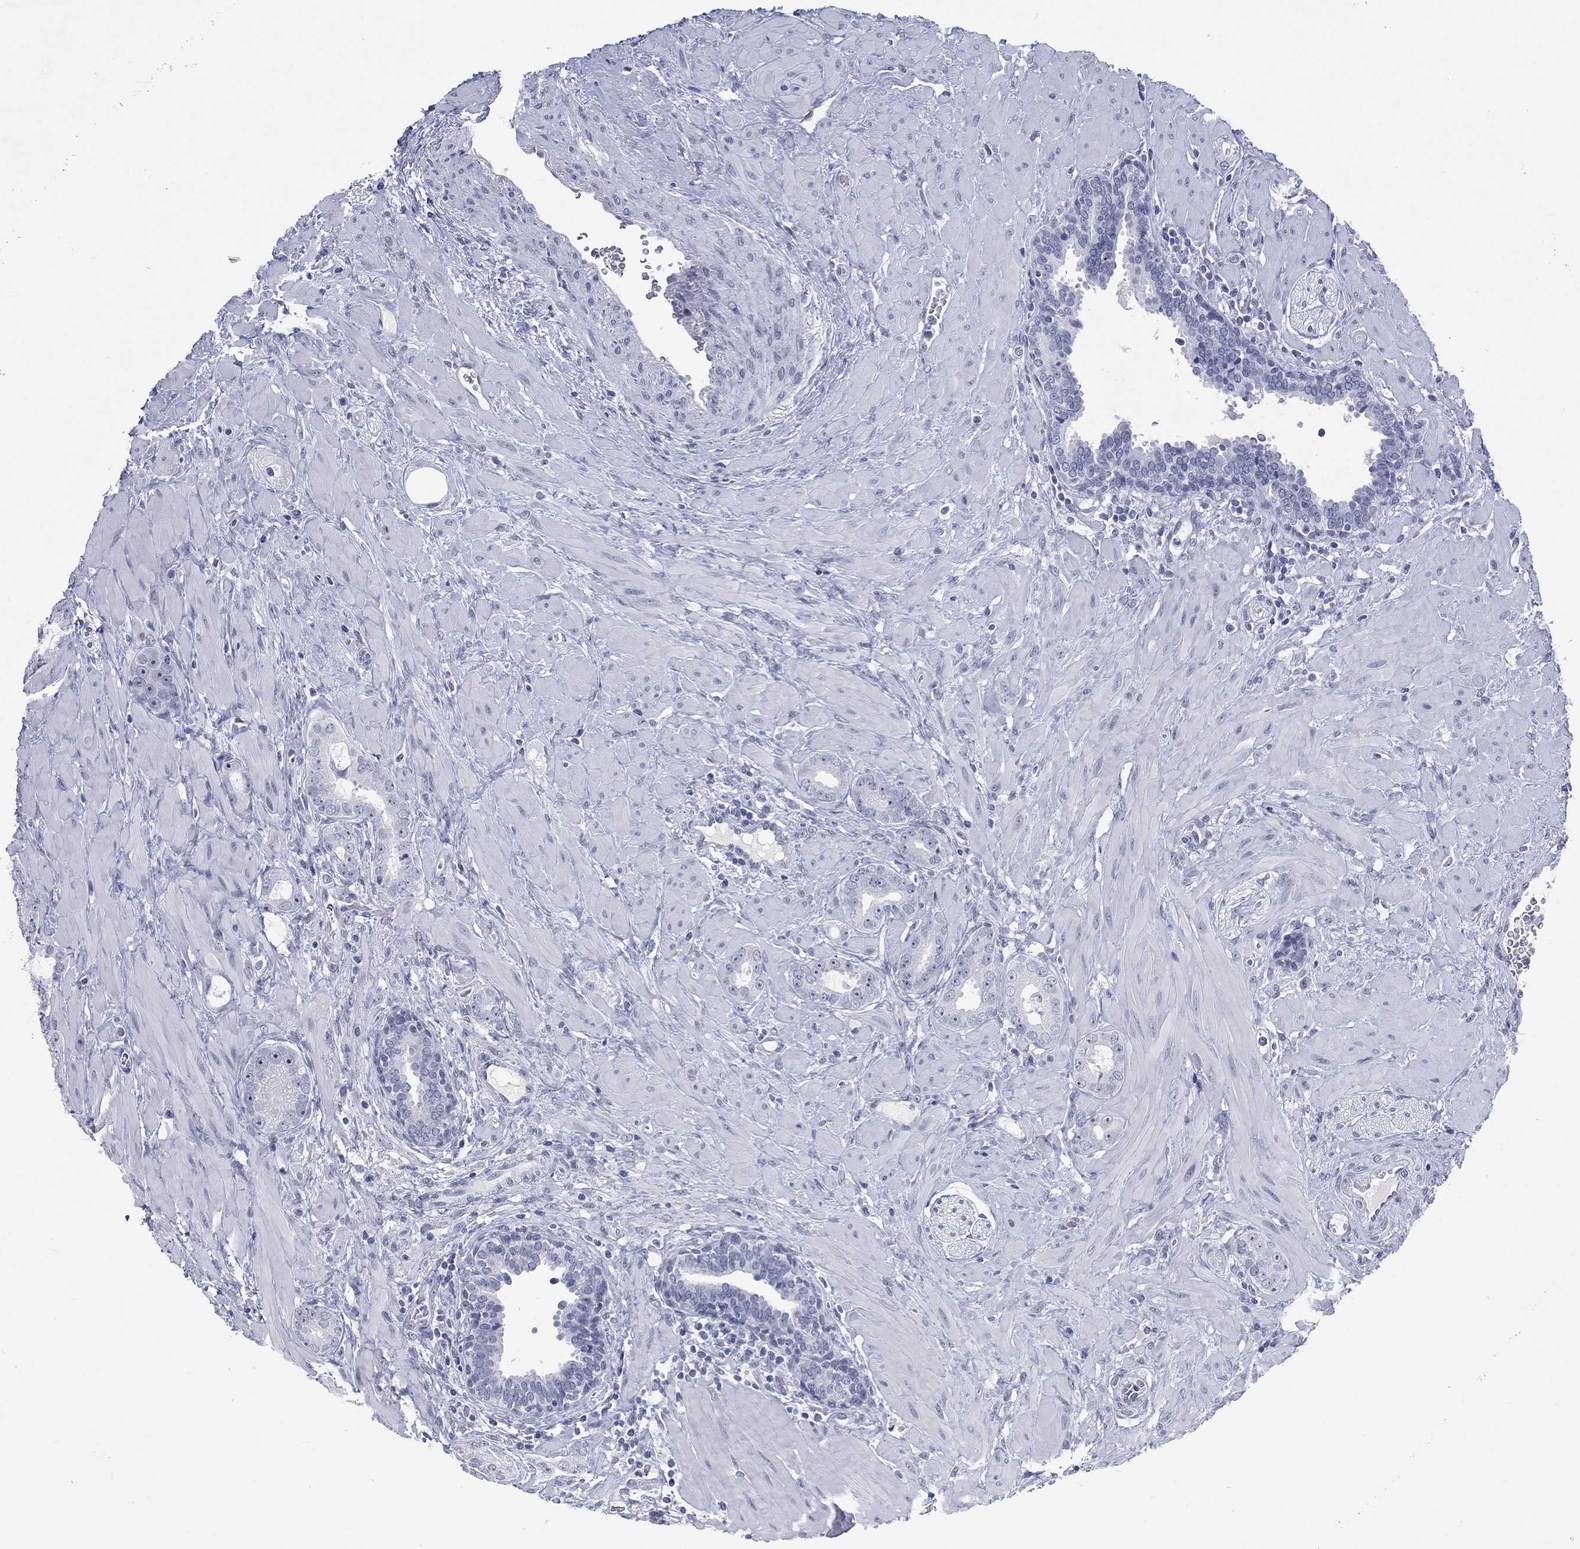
{"staining": {"intensity": "negative", "quantity": "none", "location": "none"}, "tissue": "prostate cancer", "cell_type": "Tumor cells", "image_type": "cancer", "snomed": [{"axis": "morphology", "description": "Adenocarcinoma, Low grade"}, {"axis": "topography", "description": "Prostate"}], "caption": "A high-resolution histopathology image shows immunohistochemistry (IHC) staining of prostate low-grade adenocarcinoma, which shows no significant expression in tumor cells. The staining is performed using DAB brown chromogen with nuclei counter-stained in using hematoxylin.", "gene": "SSX1", "patient": {"sex": "male", "age": 68}}